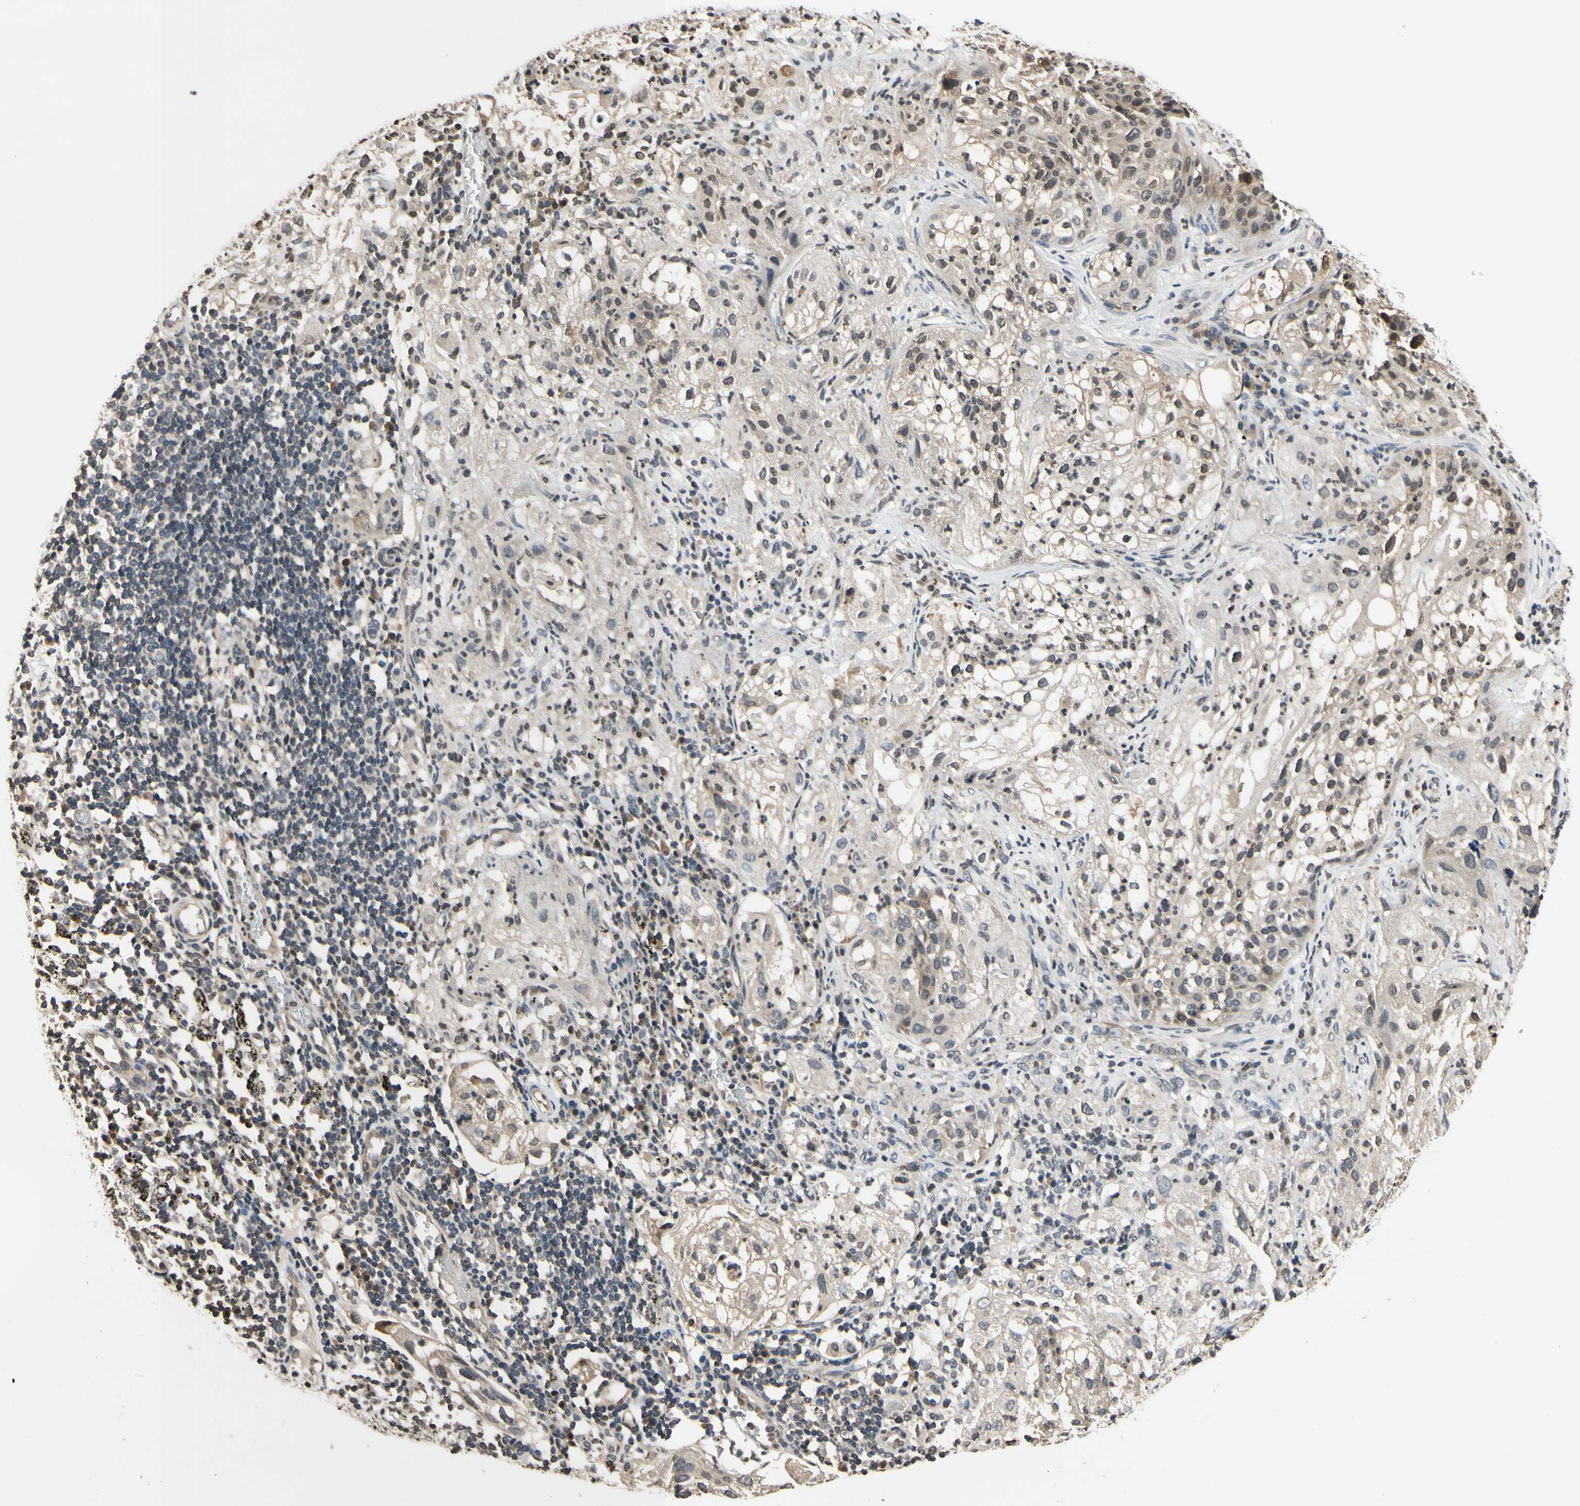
{"staining": {"intensity": "weak", "quantity": ">75%", "location": "cytoplasmic/membranous"}, "tissue": "lung cancer", "cell_type": "Tumor cells", "image_type": "cancer", "snomed": [{"axis": "morphology", "description": "Inflammation, NOS"}, {"axis": "morphology", "description": "Squamous cell carcinoma, NOS"}, {"axis": "topography", "description": "Lymph node"}, {"axis": "topography", "description": "Soft tissue"}, {"axis": "topography", "description": "Lung"}], "caption": "Immunohistochemistry (DAB) staining of human lung cancer demonstrates weak cytoplasmic/membranous protein expression in about >75% of tumor cells.", "gene": "GCLC", "patient": {"sex": "male", "age": 66}}